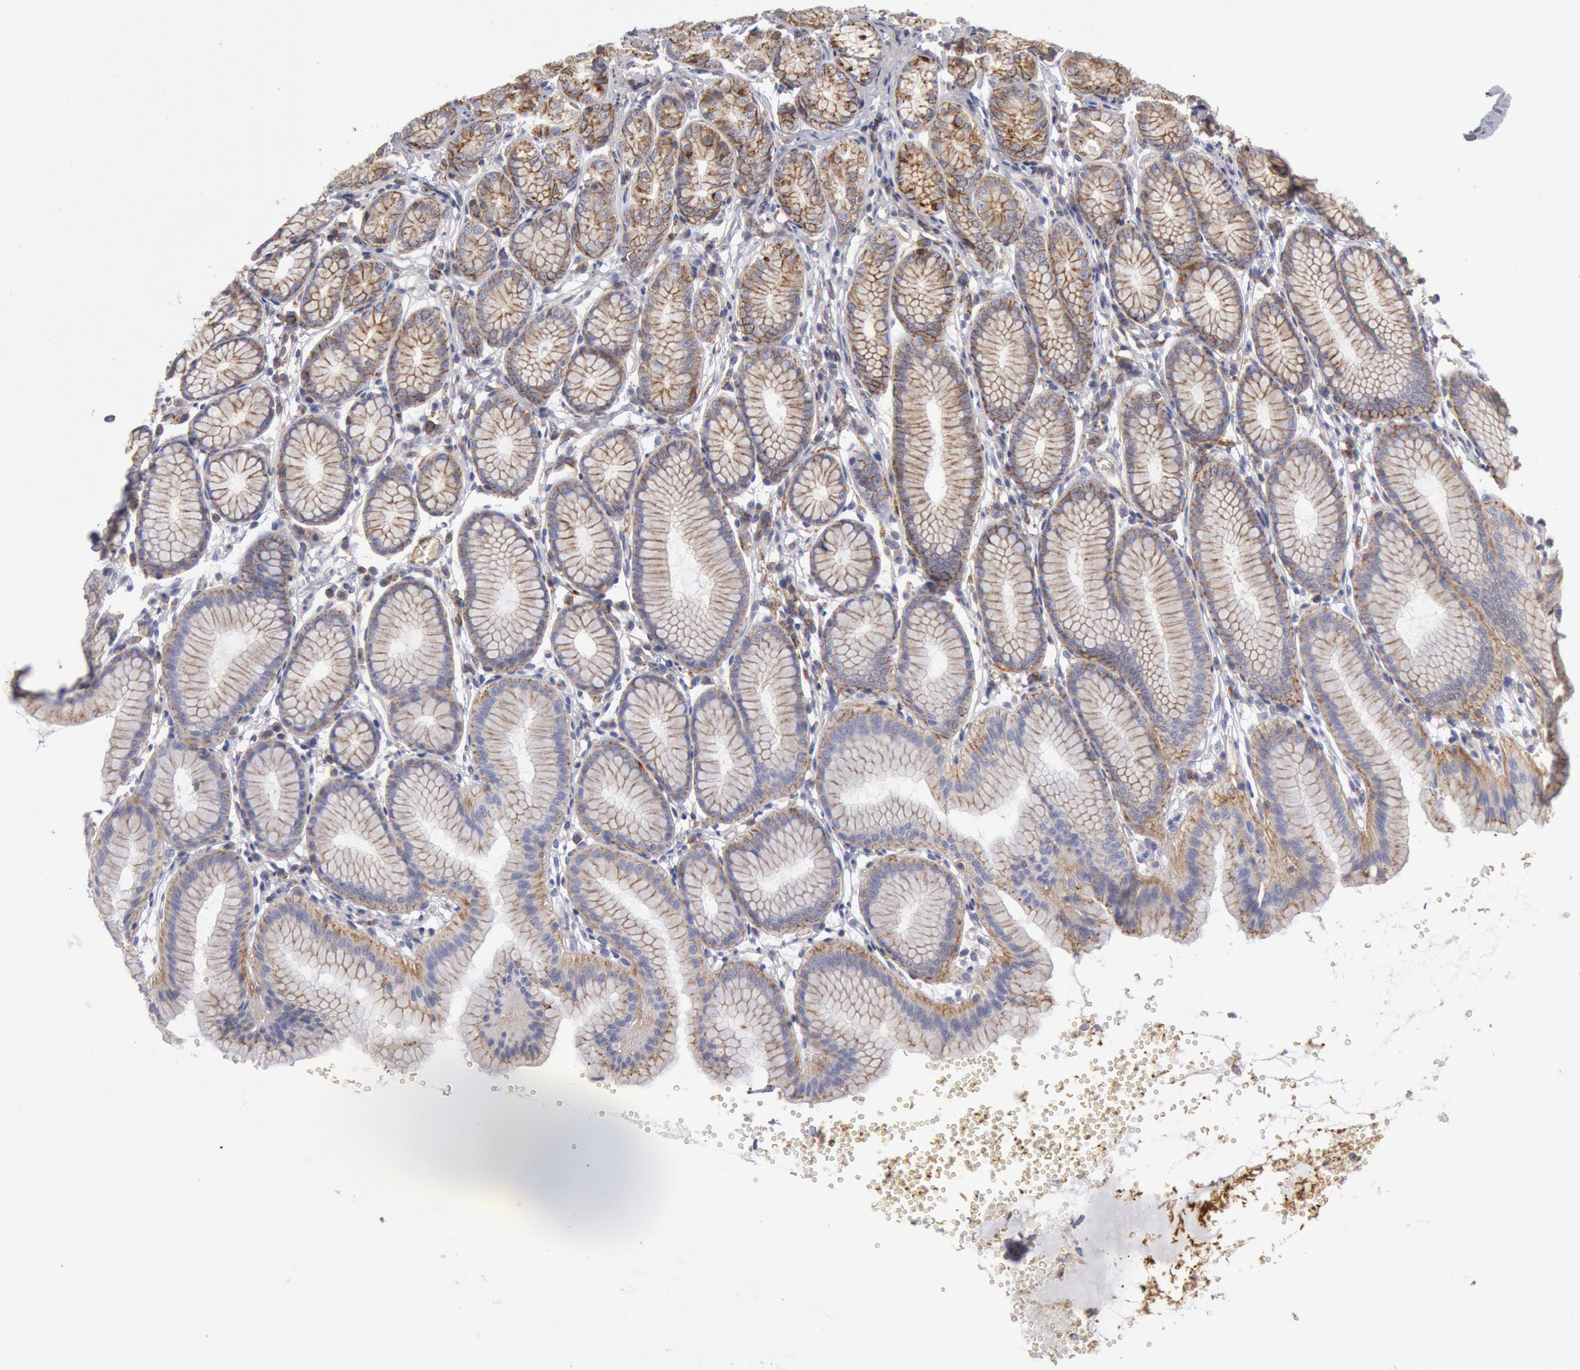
{"staining": {"intensity": "moderate", "quantity": "25%-75%", "location": "cytoplasmic/membranous"}, "tissue": "stomach", "cell_type": "Glandular cells", "image_type": "normal", "snomed": [{"axis": "morphology", "description": "Normal tissue, NOS"}, {"axis": "topography", "description": "Stomach"}], "caption": "This is a histology image of IHC staining of benign stomach, which shows moderate staining in the cytoplasmic/membranous of glandular cells.", "gene": "FLOT1", "patient": {"sex": "male", "age": 42}}